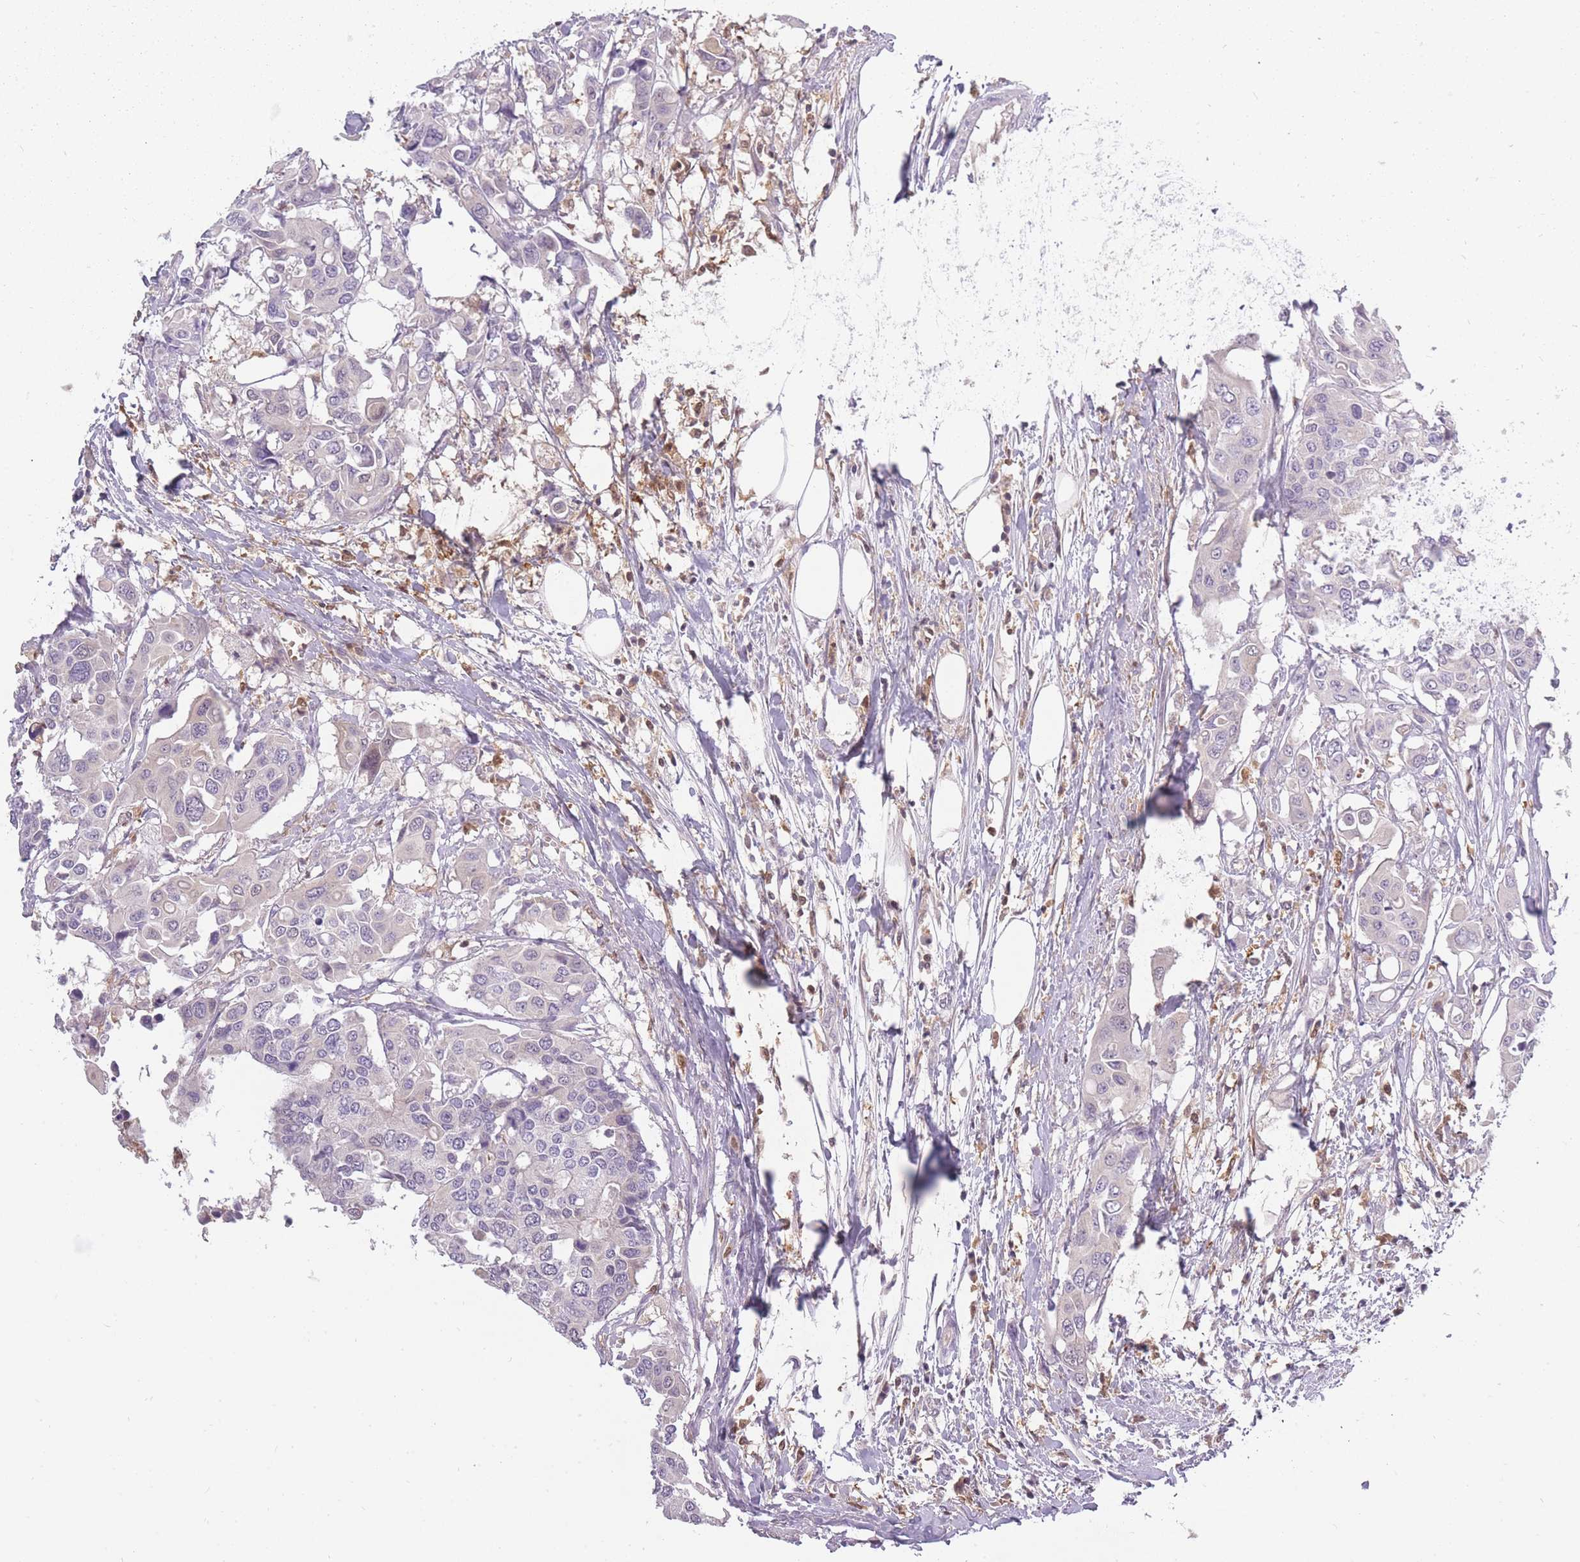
{"staining": {"intensity": "negative", "quantity": "none", "location": "none"}, "tissue": "colorectal cancer", "cell_type": "Tumor cells", "image_type": "cancer", "snomed": [{"axis": "morphology", "description": "Adenocarcinoma, NOS"}, {"axis": "topography", "description": "Colon"}], "caption": "The IHC micrograph has no significant staining in tumor cells of adenocarcinoma (colorectal) tissue. The staining is performed using DAB brown chromogen with nuclei counter-stained in using hematoxylin.", "gene": "CXorf38", "patient": {"sex": "male", "age": 77}}